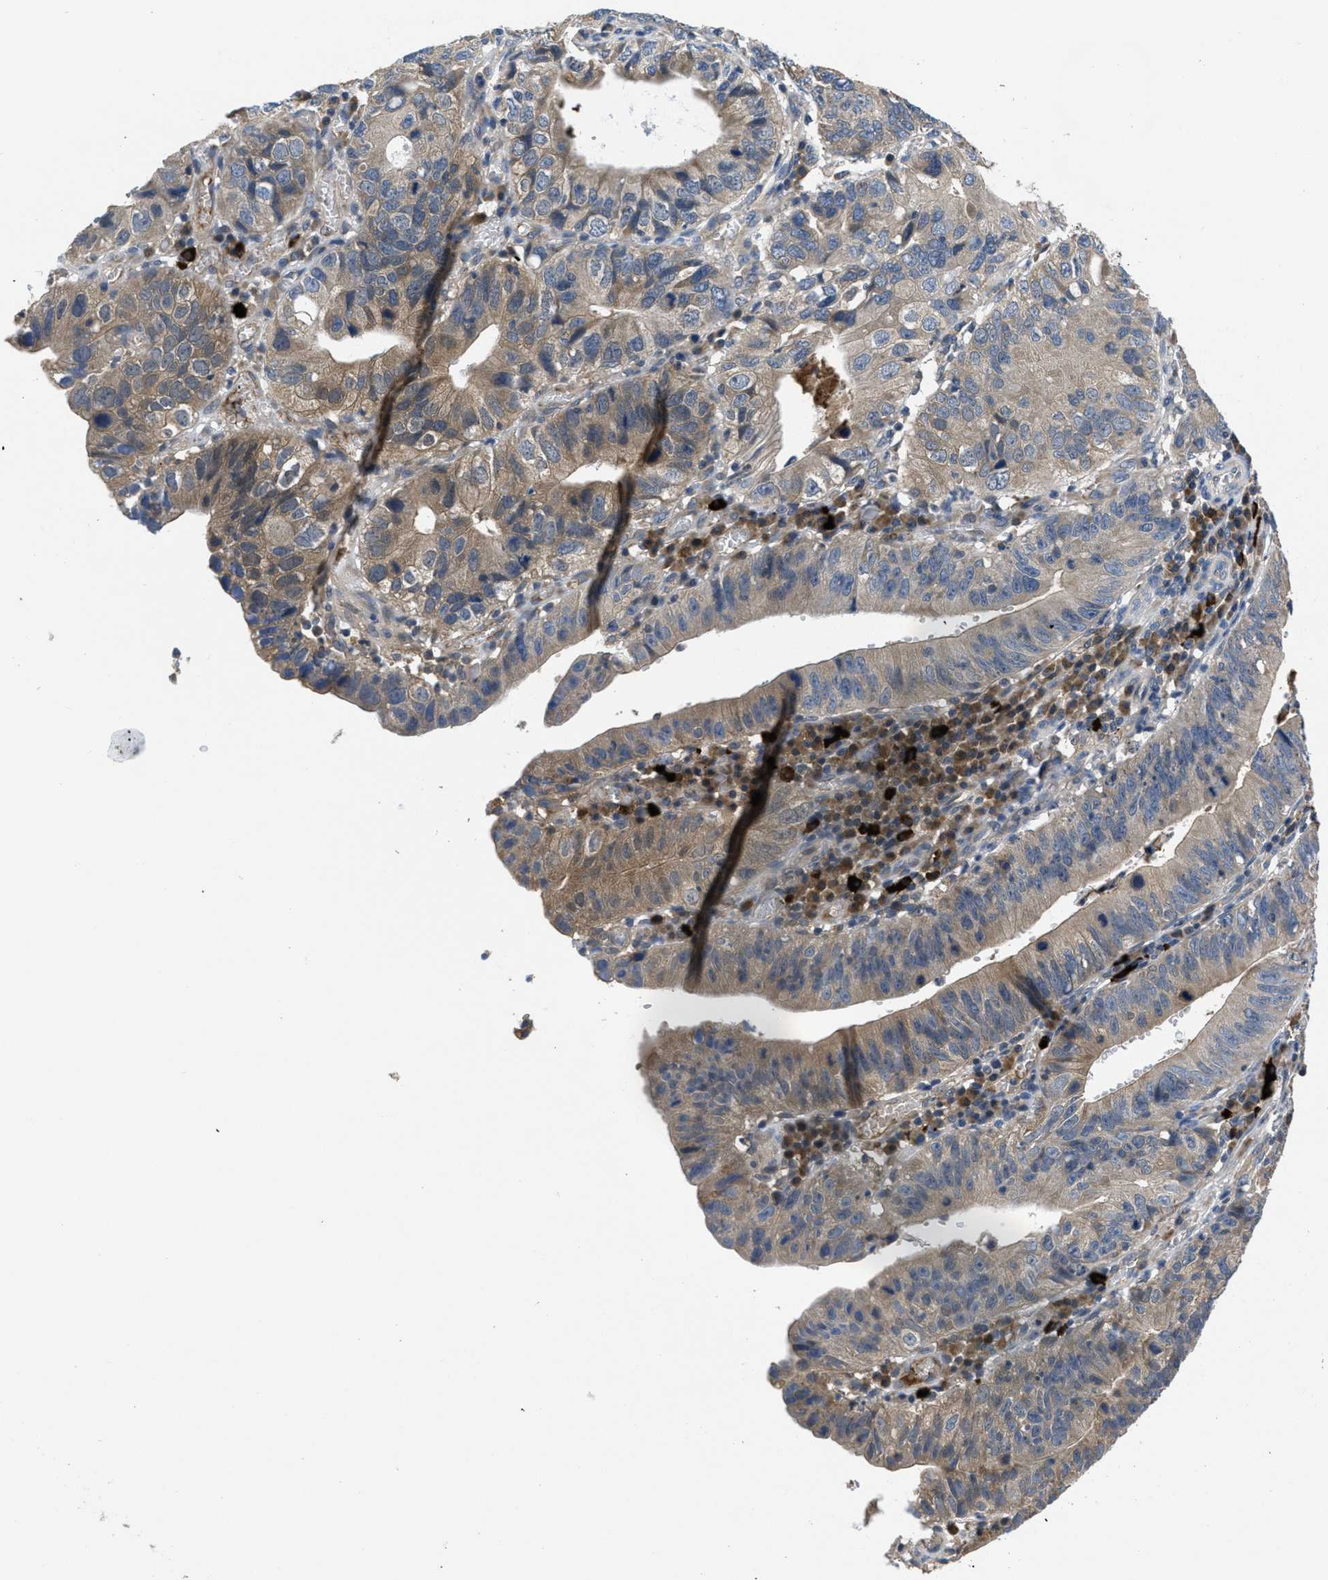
{"staining": {"intensity": "weak", "quantity": ">75%", "location": "cytoplasmic/membranous"}, "tissue": "stomach cancer", "cell_type": "Tumor cells", "image_type": "cancer", "snomed": [{"axis": "morphology", "description": "Adenocarcinoma, NOS"}, {"axis": "topography", "description": "Stomach"}], "caption": "This micrograph exhibits immunohistochemistry staining of stomach cancer (adenocarcinoma), with low weak cytoplasmic/membranous staining in about >75% of tumor cells.", "gene": "GALK1", "patient": {"sex": "male", "age": 59}}